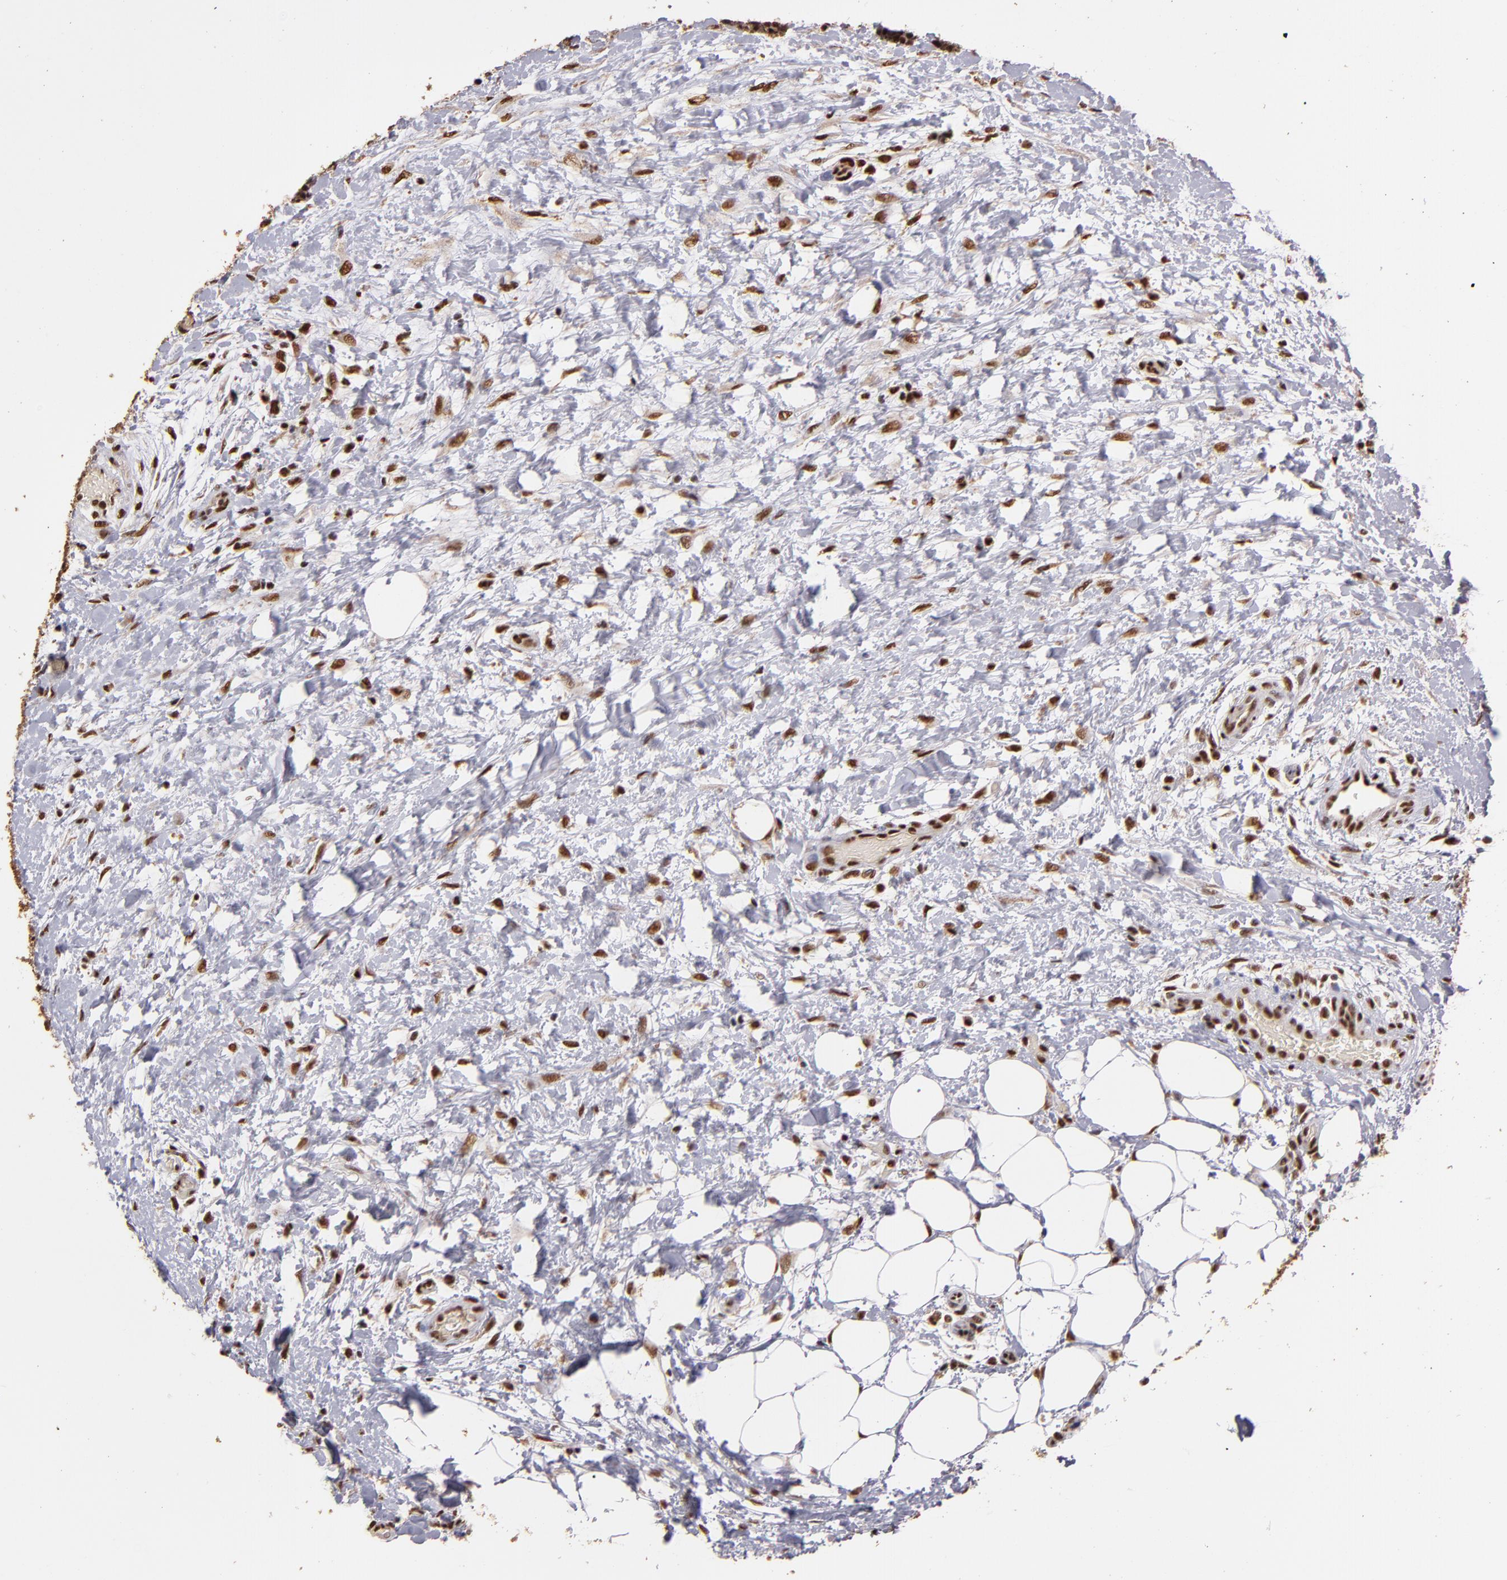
{"staining": {"intensity": "moderate", "quantity": ">75%", "location": "nuclear"}, "tissue": "lymphoma", "cell_type": "Tumor cells", "image_type": "cancer", "snomed": [{"axis": "morphology", "description": "Malignant lymphoma, non-Hodgkin's type, Low grade"}, {"axis": "topography", "description": "Lymph node"}], "caption": "Immunohistochemistry staining of lymphoma, which exhibits medium levels of moderate nuclear expression in about >75% of tumor cells indicating moderate nuclear protein positivity. The staining was performed using DAB (3,3'-diaminobenzidine) (brown) for protein detection and nuclei were counterstained in hematoxylin (blue).", "gene": "SP1", "patient": {"sex": "female", "age": 76}}